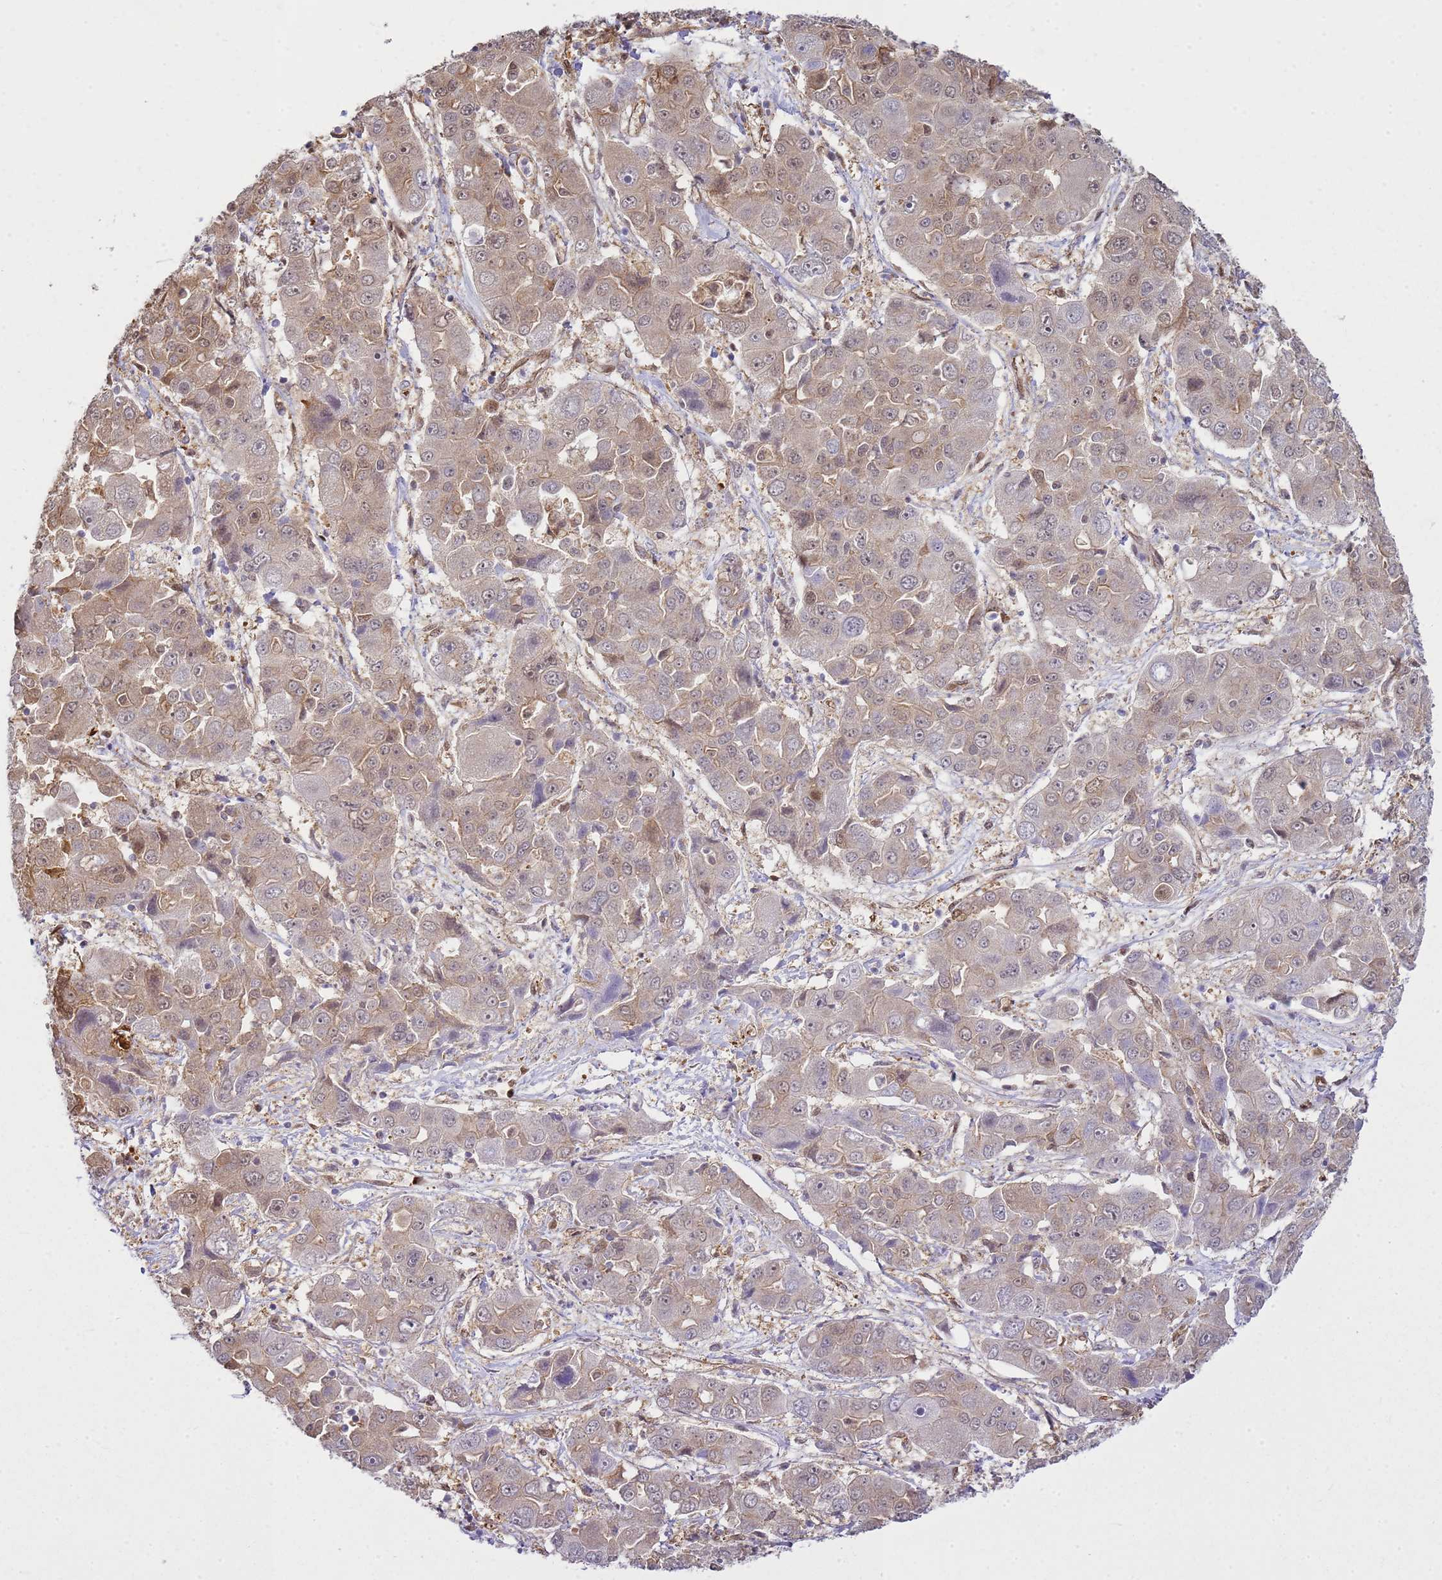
{"staining": {"intensity": "weak", "quantity": "<25%", "location": "cytoplasmic/membranous"}, "tissue": "liver cancer", "cell_type": "Tumor cells", "image_type": "cancer", "snomed": [{"axis": "morphology", "description": "Cholangiocarcinoma"}, {"axis": "topography", "description": "Liver"}], "caption": "Tumor cells show no significant expression in liver cancer. (DAB immunohistochemistry (IHC) visualized using brightfield microscopy, high magnification).", "gene": "YWHAE", "patient": {"sex": "male", "age": 67}}